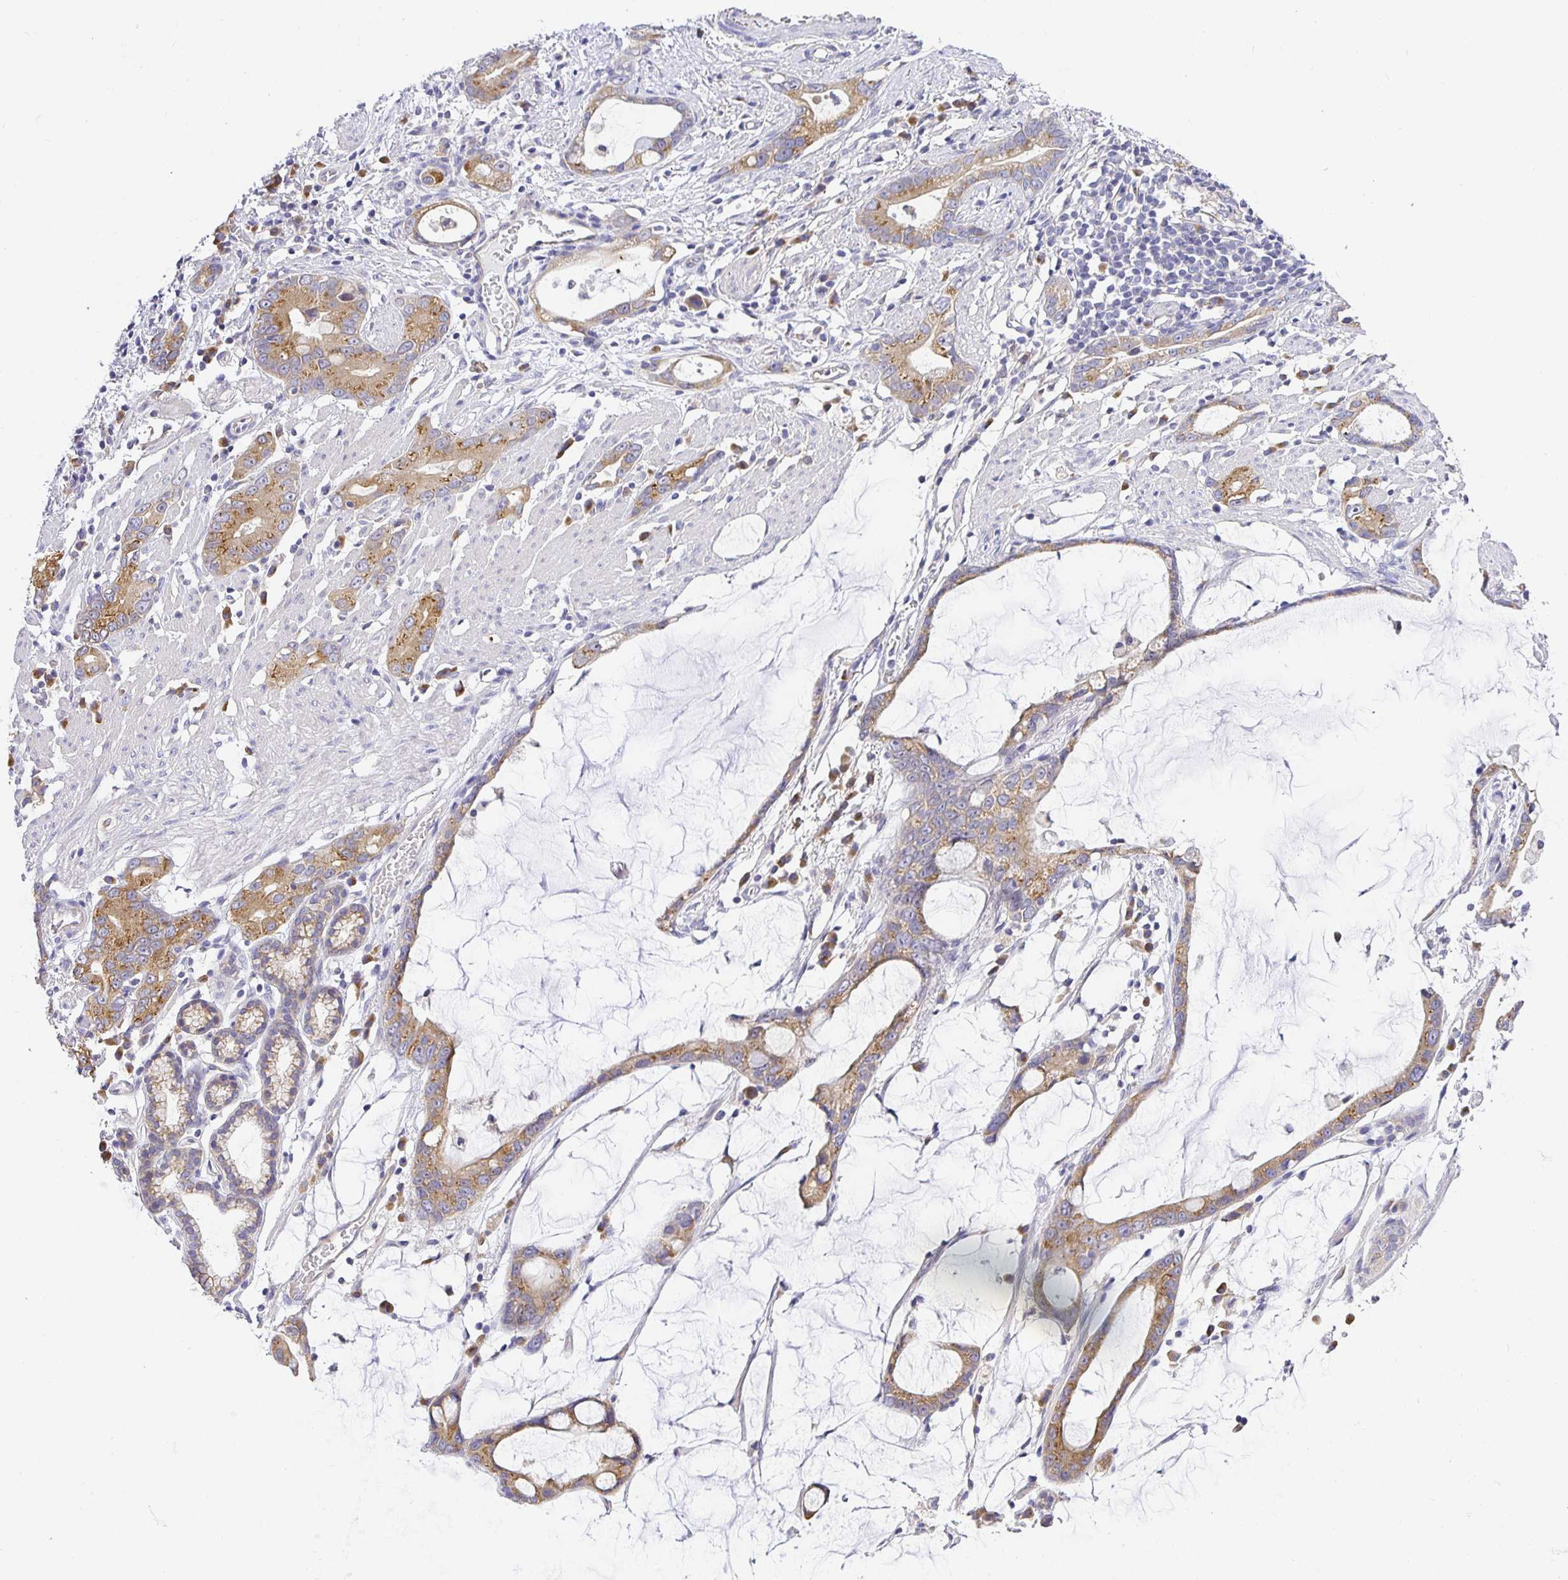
{"staining": {"intensity": "moderate", "quantity": ">75%", "location": "cytoplasmic/membranous"}, "tissue": "stomach cancer", "cell_type": "Tumor cells", "image_type": "cancer", "snomed": [{"axis": "morphology", "description": "Adenocarcinoma, NOS"}, {"axis": "topography", "description": "Stomach"}], "caption": "This histopathology image exhibits immunohistochemistry staining of adenocarcinoma (stomach), with medium moderate cytoplasmic/membranous staining in approximately >75% of tumor cells.", "gene": "OPALIN", "patient": {"sex": "male", "age": 55}}